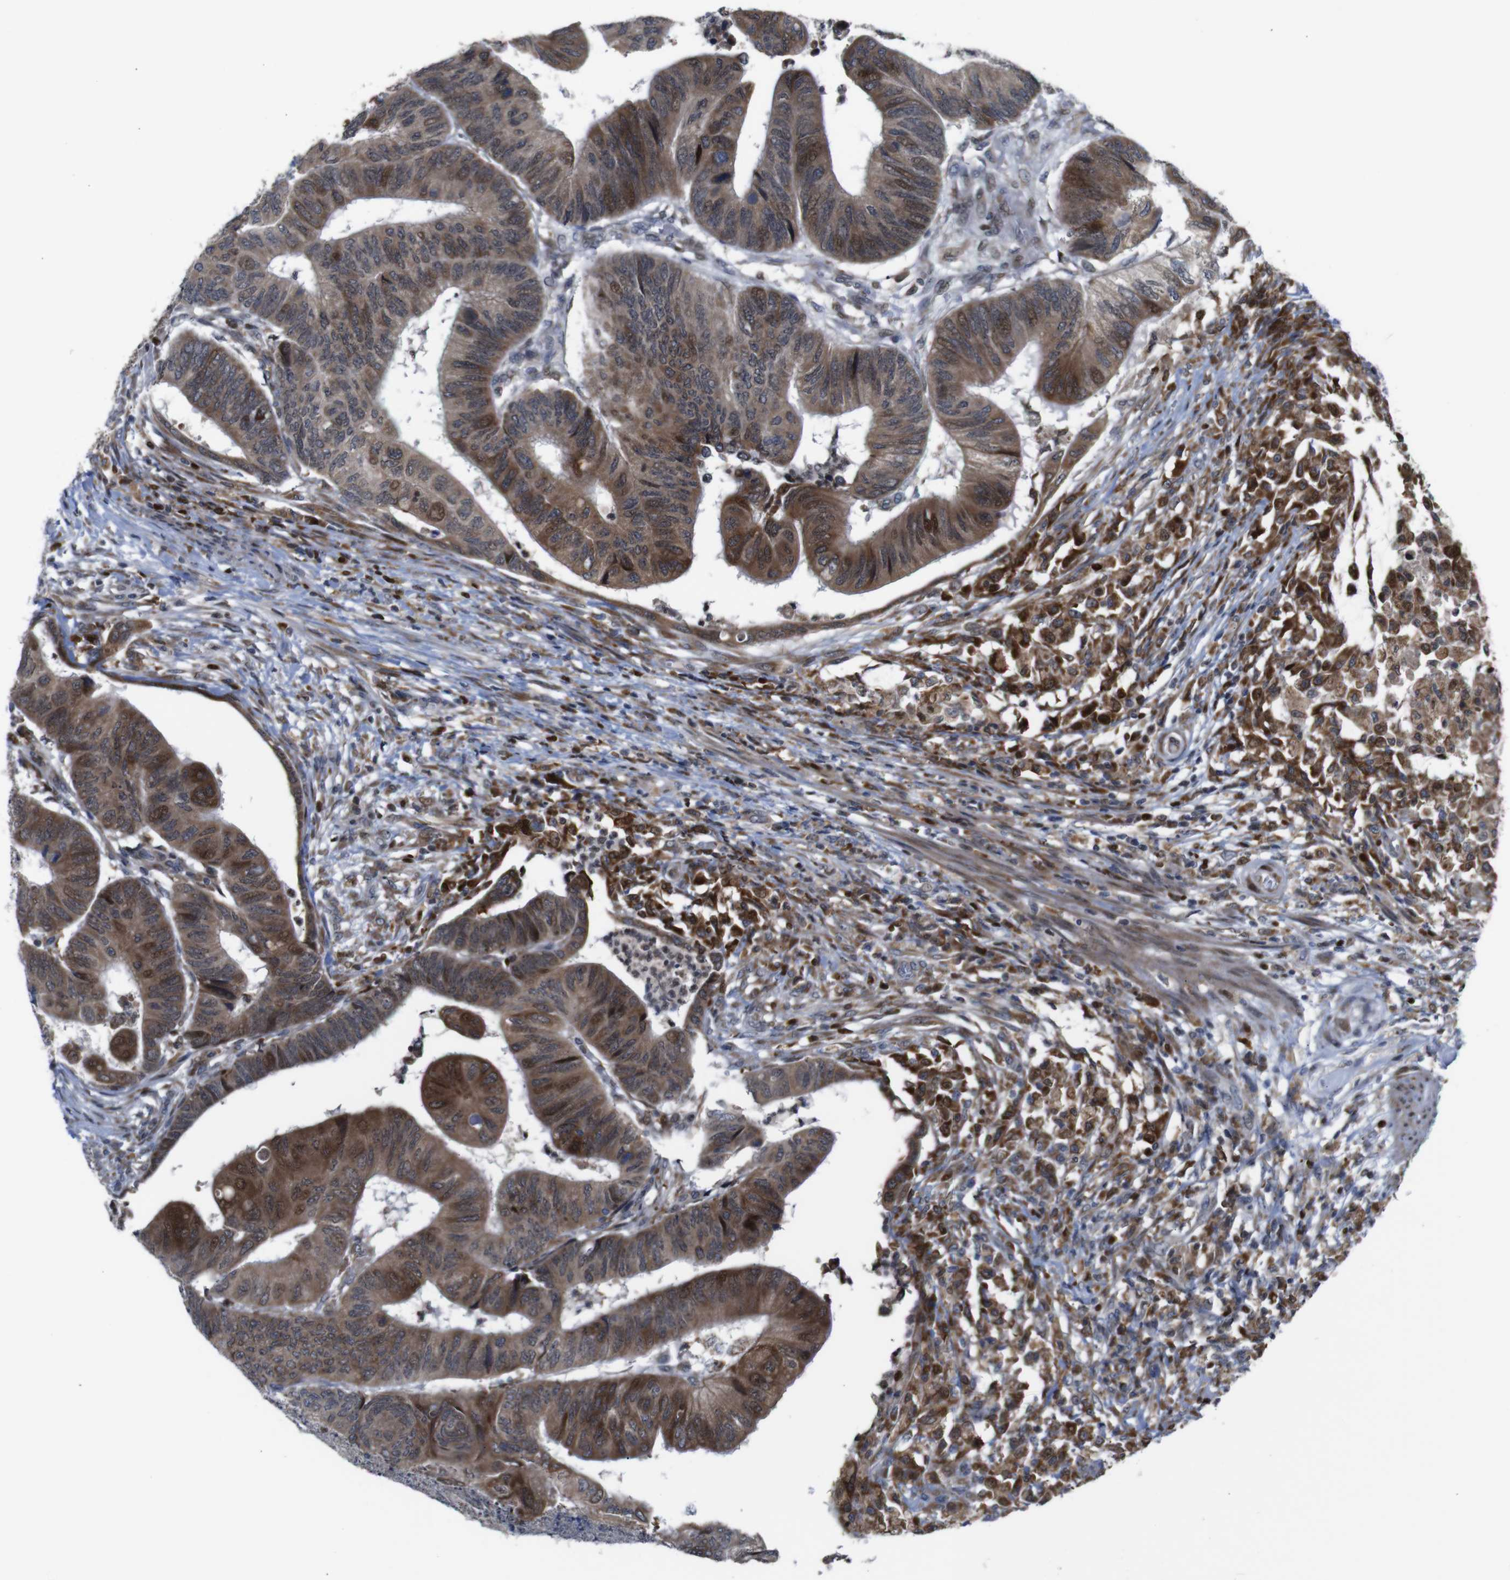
{"staining": {"intensity": "moderate", "quantity": ">75%", "location": "cytoplasmic/membranous"}, "tissue": "colorectal cancer", "cell_type": "Tumor cells", "image_type": "cancer", "snomed": [{"axis": "morphology", "description": "Normal tissue, NOS"}, {"axis": "morphology", "description": "Adenocarcinoma, NOS"}, {"axis": "topography", "description": "Rectum"}, {"axis": "topography", "description": "Peripheral nerve tissue"}], "caption": "Colorectal cancer stained with immunohistochemistry displays moderate cytoplasmic/membranous staining in approximately >75% of tumor cells.", "gene": "PTPN1", "patient": {"sex": "male", "age": 92}}